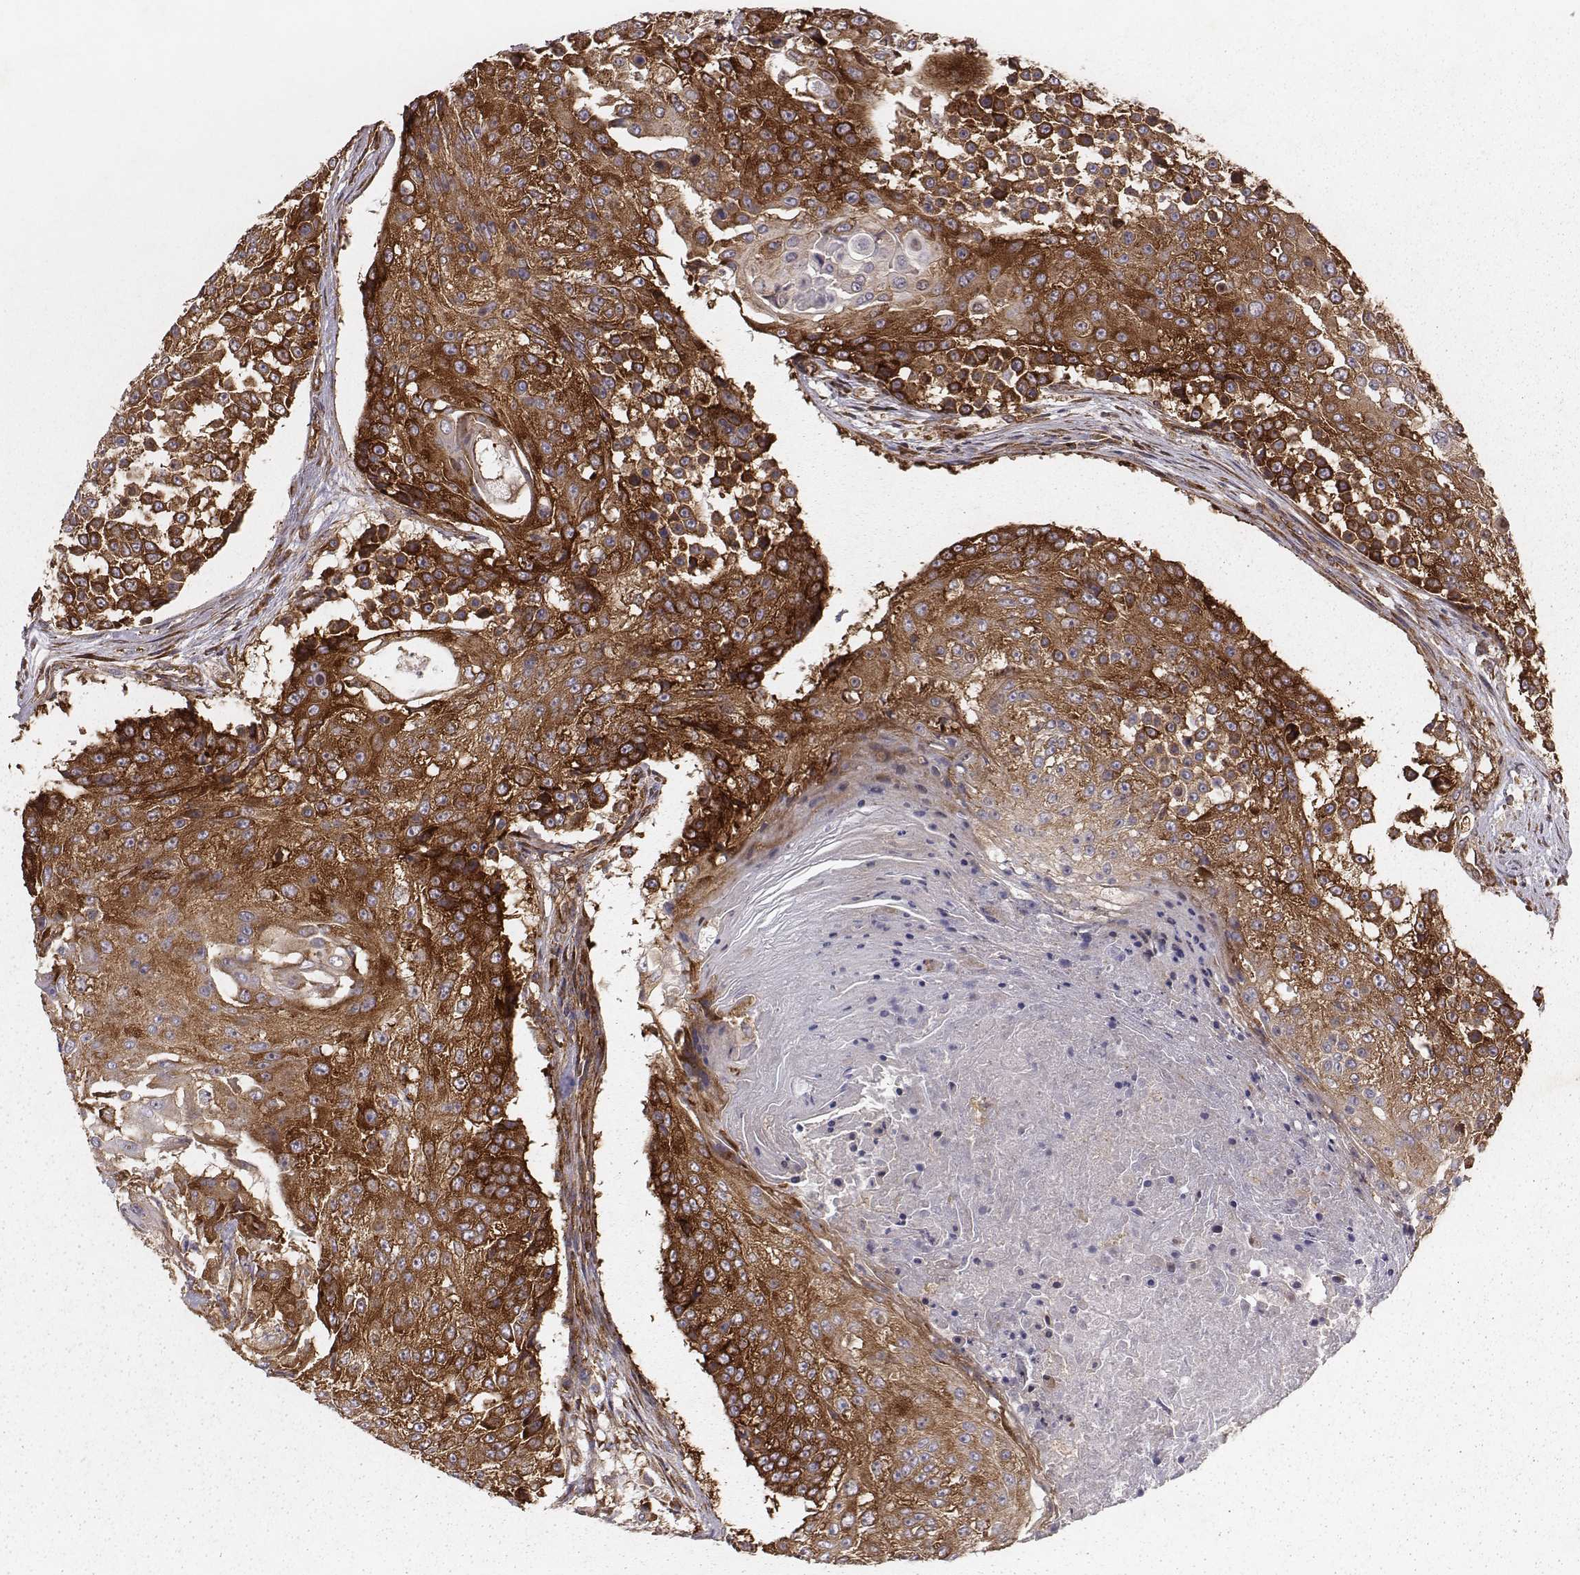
{"staining": {"intensity": "strong", "quantity": ">75%", "location": "cytoplasmic/membranous"}, "tissue": "urothelial cancer", "cell_type": "Tumor cells", "image_type": "cancer", "snomed": [{"axis": "morphology", "description": "Urothelial carcinoma, High grade"}, {"axis": "topography", "description": "Urinary bladder"}], "caption": "Protein analysis of urothelial carcinoma (high-grade) tissue shows strong cytoplasmic/membranous staining in approximately >75% of tumor cells. (Stains: DAB in brown, nuclei in blue, Microscopy: brightfield microscopy at high magnification).", "gene": "TXLNA", "patient": {"sex": "female", "age": 63}}